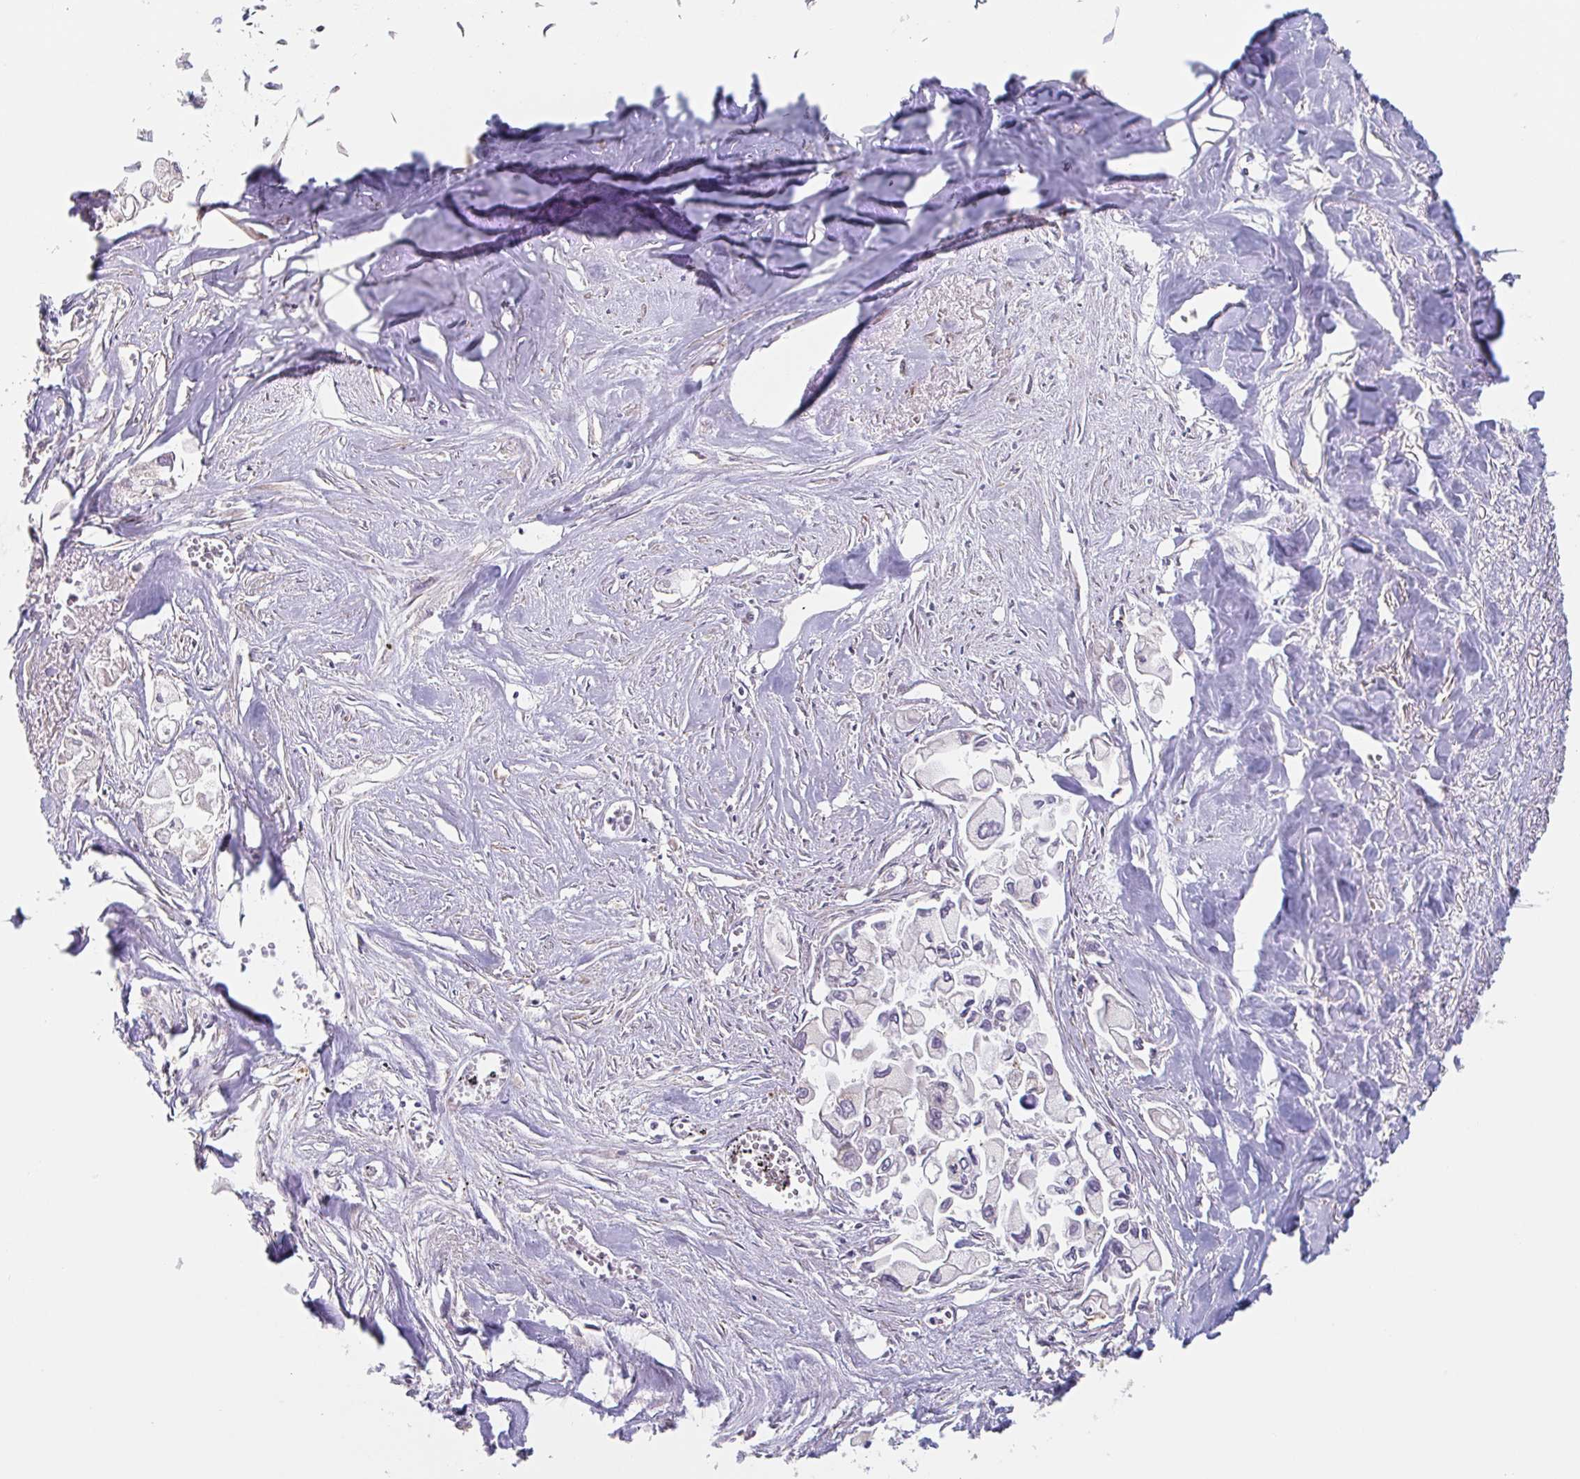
{"staining": {"intensity": "negative", "quantity": "none", "location": "none"}, "tissue": "pancreatic cancer", "cell_type": "Tumor cells", "image_type": "cancer", "snomed": [{"axis": "morphology", "description": "Adenocarcinoma, NOS"}, {"axis": "topography", "description": "Pancreas"}], "caption": "High magnification brightfield microscopy of adenocarcinoma (pancreatic) stained with DAB (3,3'-diaminobenzidine) (brown) and counterstained with hematoxylin (blue): tumor cells show no significant positivity.", "gene": "NUB1", "patient": {"sex": "female", "age": 79}}